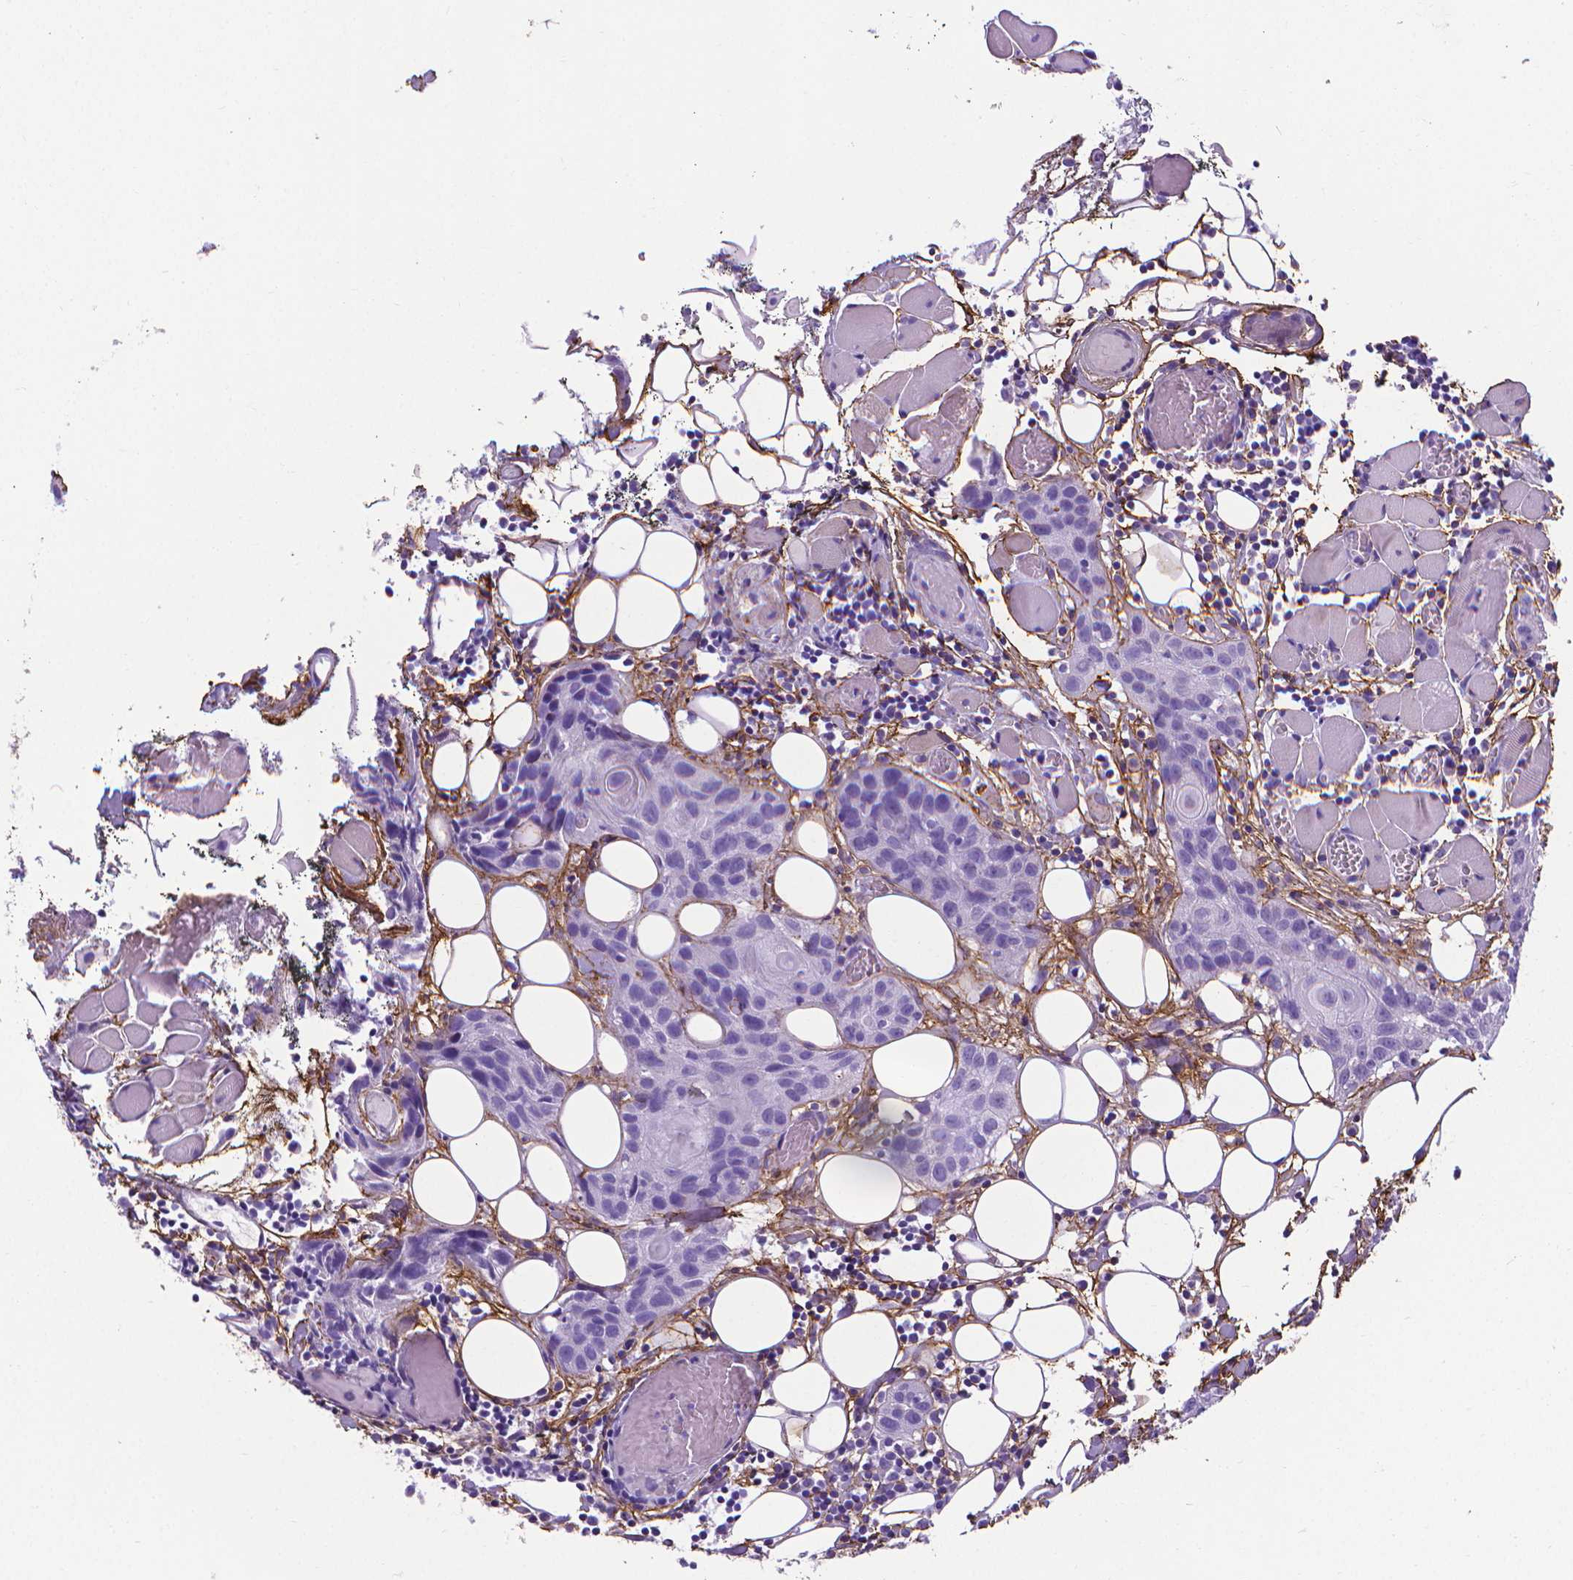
{"staining": {"intensity": "negative", "quantity": "none", "location": "none"}, "tissue": "head and neck cancer", "cell_type": "Tumor cells", "image_type": "cancer", "snomed": [{"axis": "morphology", "description": "Squamous cell carcinoma, NOS"}, {"axis": "topography", "description": "Oral tissue"}, {"axis": "topography", "description": "Head-Neck"}], "caption": "Tumor cells show no significant positivity in squamous cell carcinoma (head and neck). (Brightfield microscopy of DAB IHC at high magnification).", "gene": "MFAP2", "patient": {"sex": "male", "age": 58}}